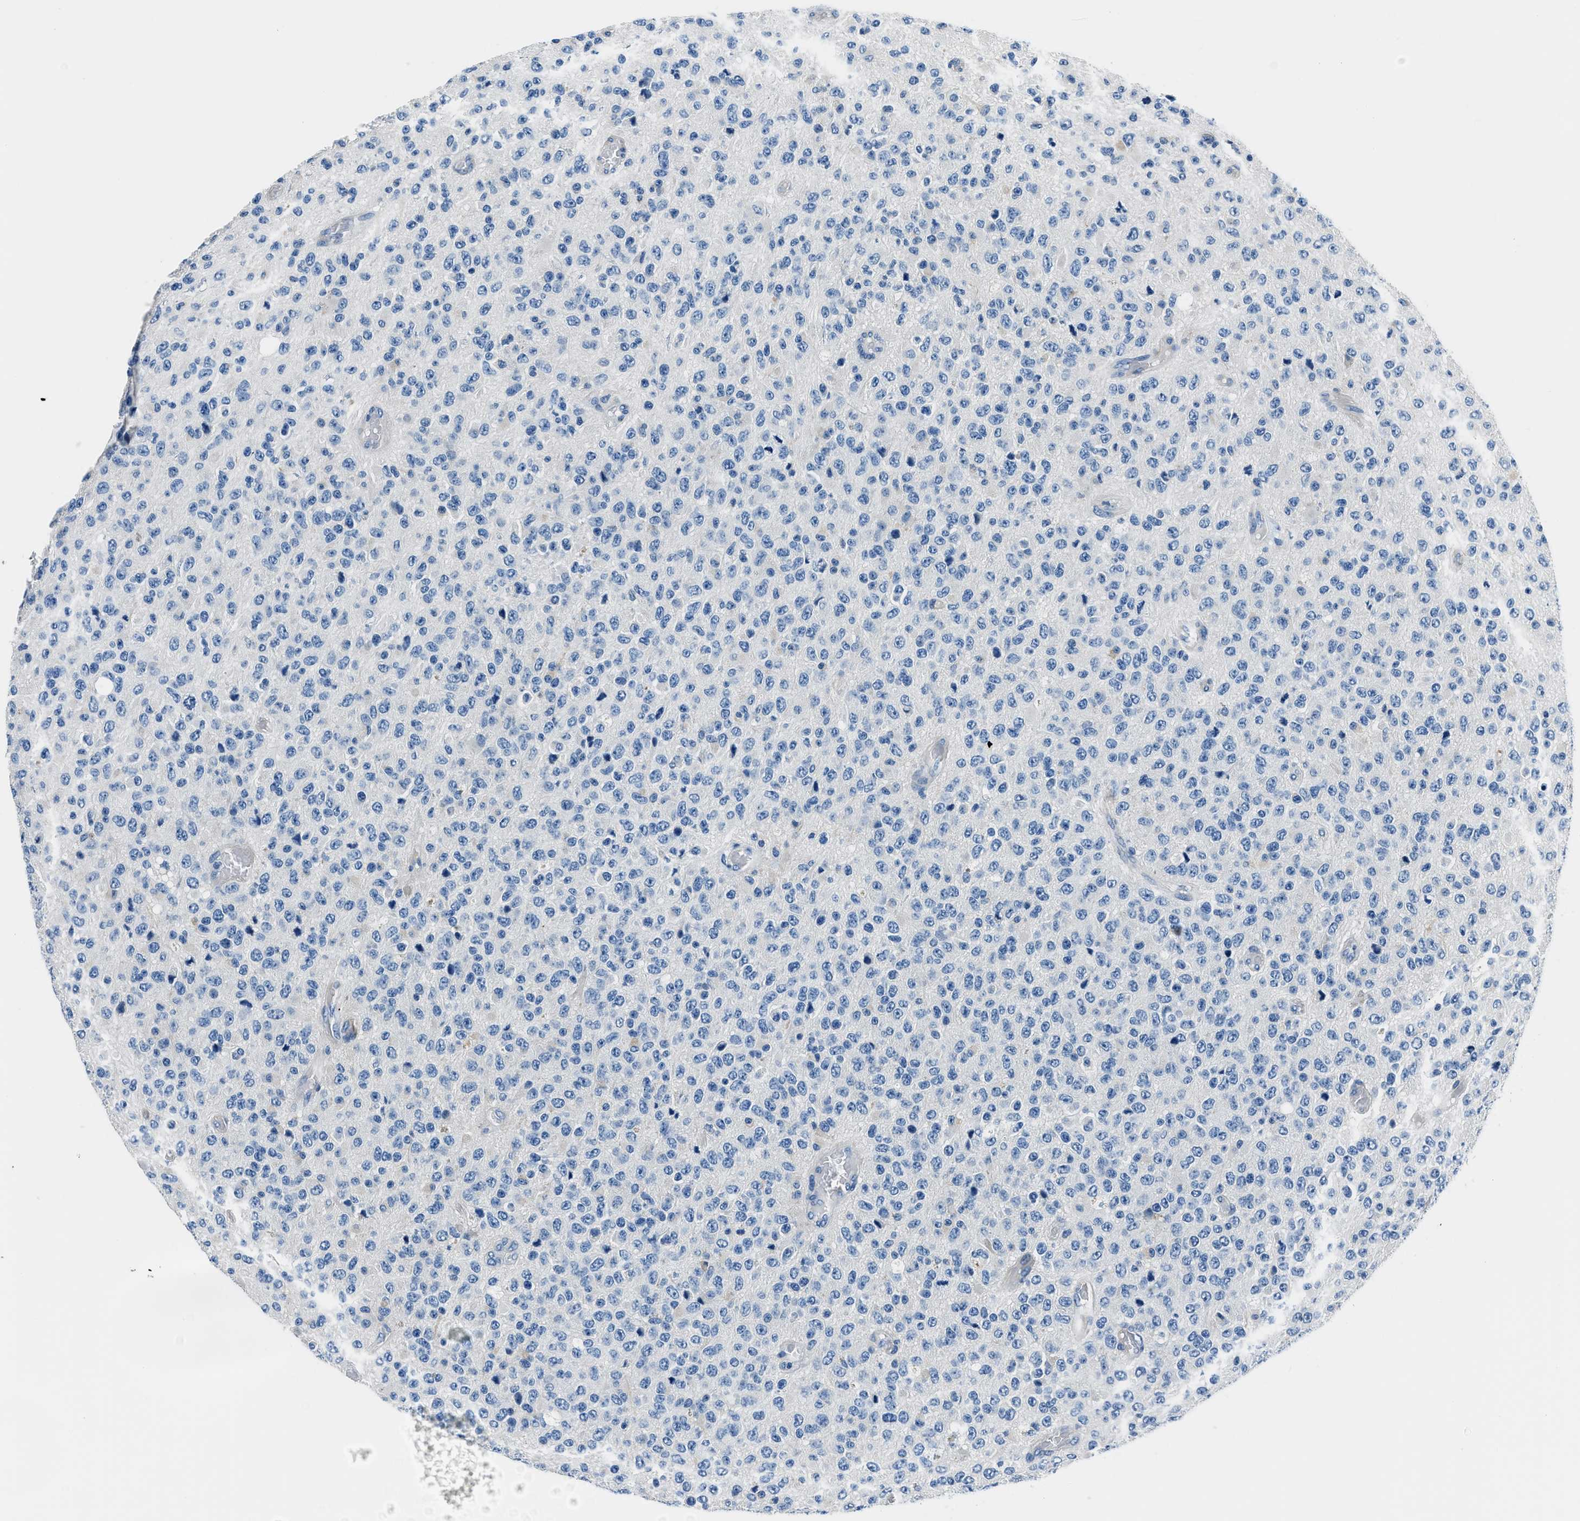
{"staining": {"intensity": "negative", "quantity": "none", "location": "none"}, "tissue": "glioma", "cell_type": "Tumor cells", "image_type": "cancer", "snomed": [{"axis": "morphology", "description": "Glioma, malignant, High grade"}, {"axis": "topography", "description": "pancreas cauda"}], "caption": "Tumor cells are negative for protein expression in human high-grade glioma (malignant).", "gene": "GJA3", "patient": {"sex": "male", "age": 60}}